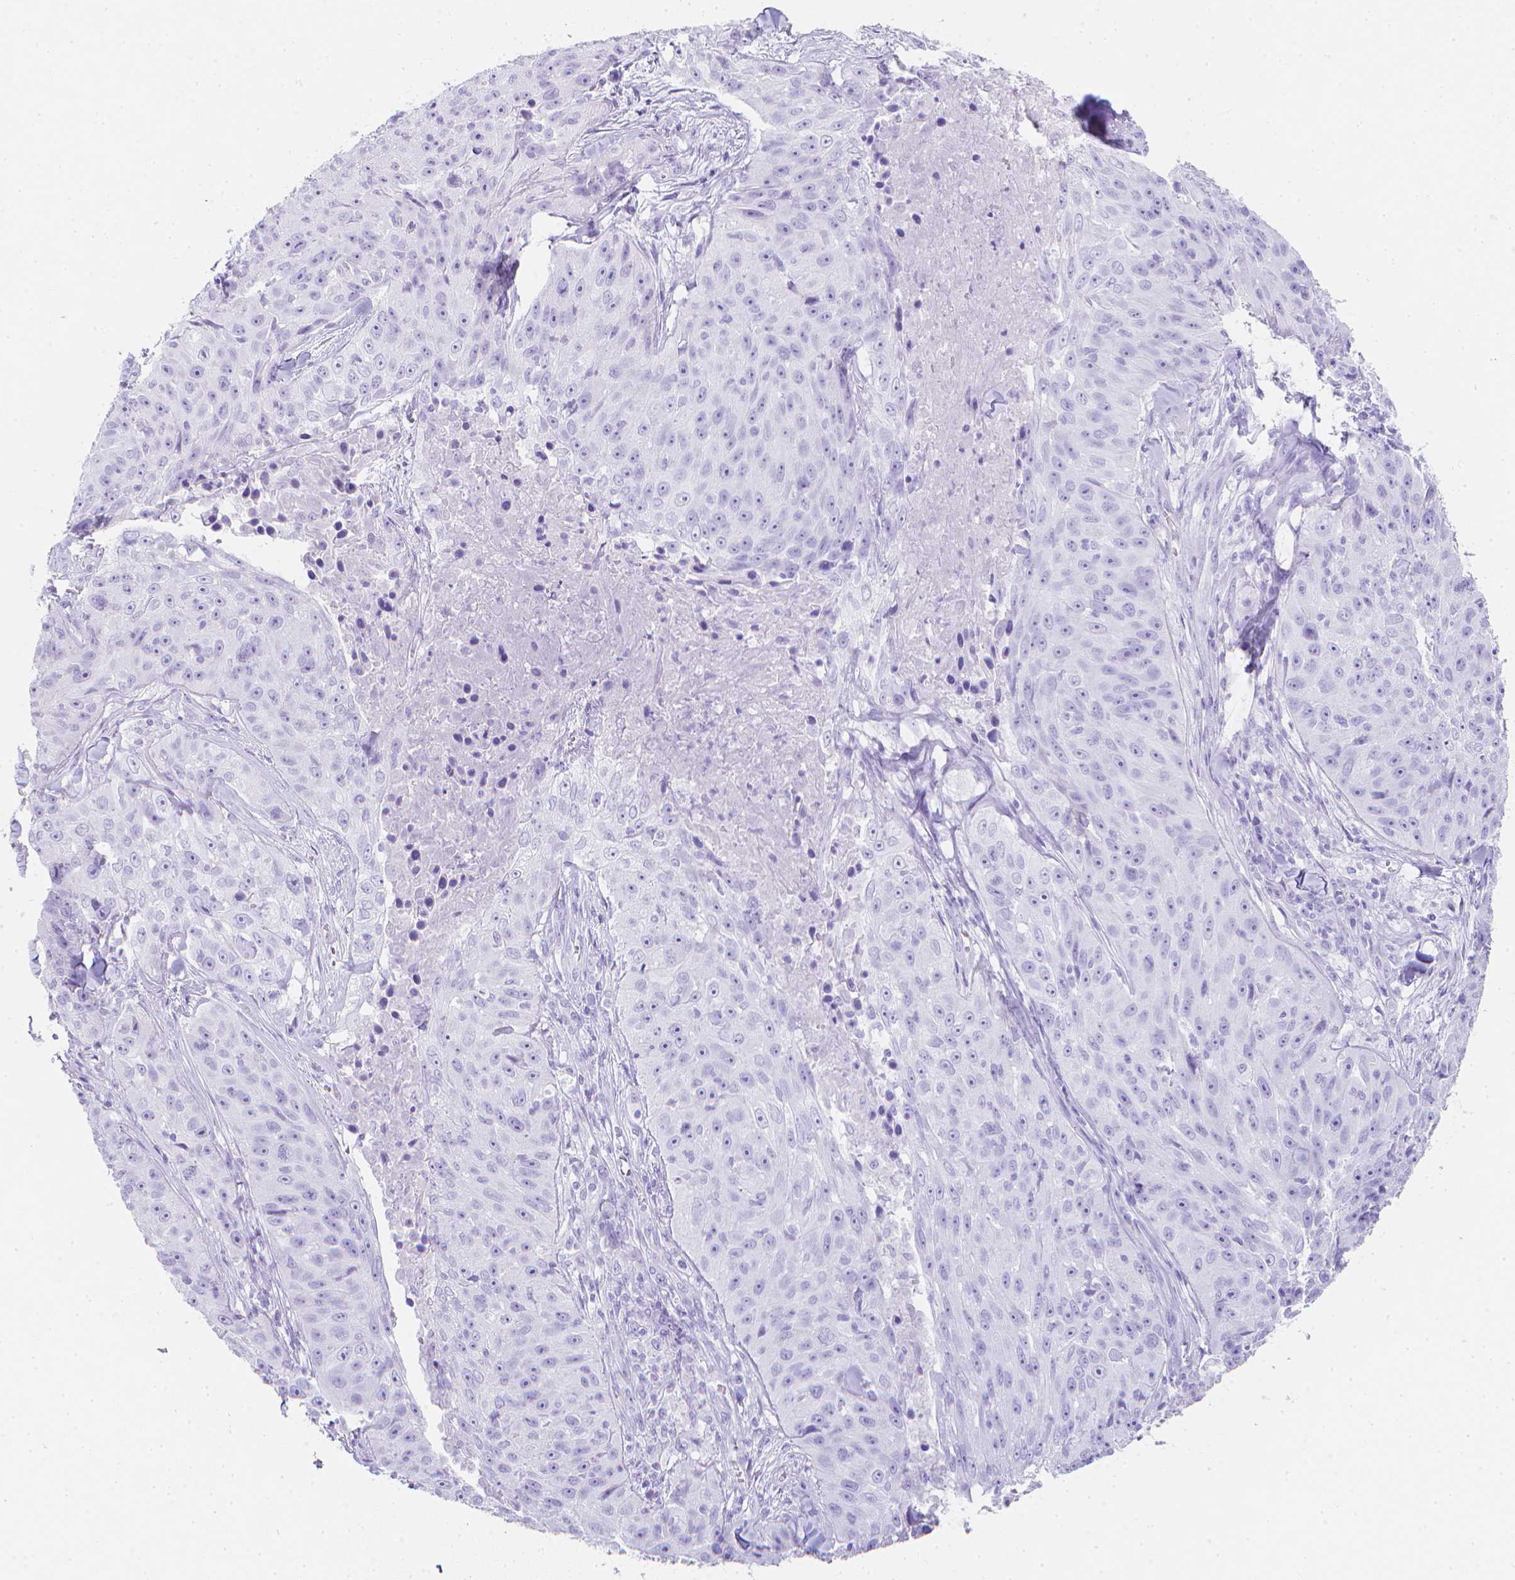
{"staining": {"intensity": "negative", "quantity": "none", "location": "none"}, "tissue": "skin cancer", "cell_type": "Tumor cells", "image_type": "cancer", "snomed": [{"axis": "morphology", "description": "Squamous cell carcinoma, NOS"}, {"axis": "topography", "description": "Skin"}], "caption": "A high-resolution micrograph shows immunohistochemistry staining of squamous cell carcinoma (skin), which reveals no significant positivity in tumor cells. Brightfield microscopy of IHC stained with DAB (3,3'-diaminobenzidine) (brown) and hematoxylin (blue), captured at high magnification.", "gene": "LGALS4", "patient": {"sex": "female", "age": 87}}